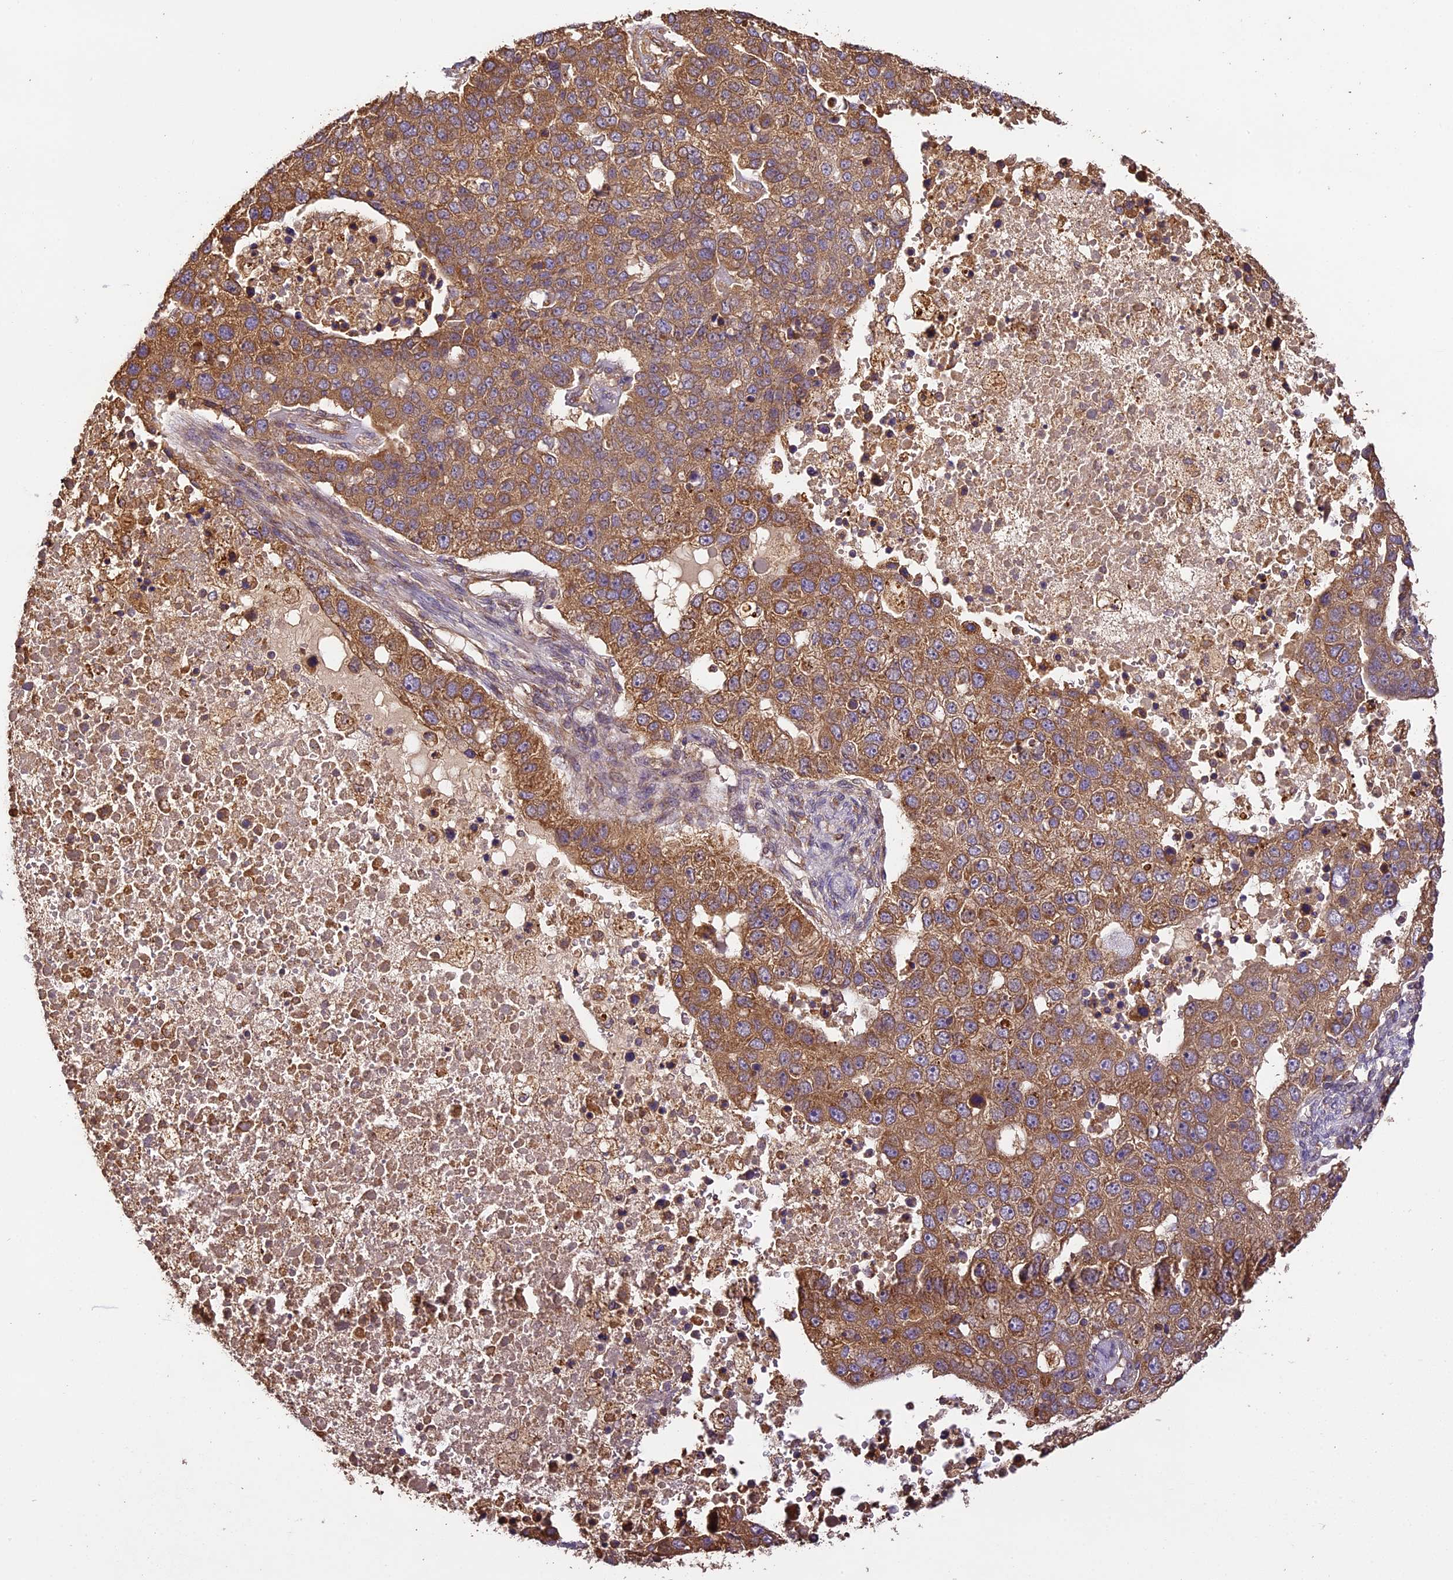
{"staining": {"intensity": "moderate", "quantity": ">75%", "location": "cytoplasmic/membranous"}, "tissue": "pancreatic cancer", "cell_type": "Tumor cells", "image_type": "cancer", "snomed": [{"axis": "morphology", "description": "Adenocarcinoma, NOS"}, {"axis": "topography", "description": "Pancreas"}], "caption": "Immunohistochemistry (IHC) staining of pancreatic cancer (adenocarcinoma), which reveals medium levels of moderate cytoplasmic/membranous staining in approximately >75% of tumor cells indicating moderate cytoplasmic/membranous protein expression. The staining was performed using DAB (3,3'-diaminobenzidine) (brown) for protein detection and nuclei were counterstained in hematoxylin (blue).", "gene": "BRAP", "patient": {"sex": "female", "age": 61}}